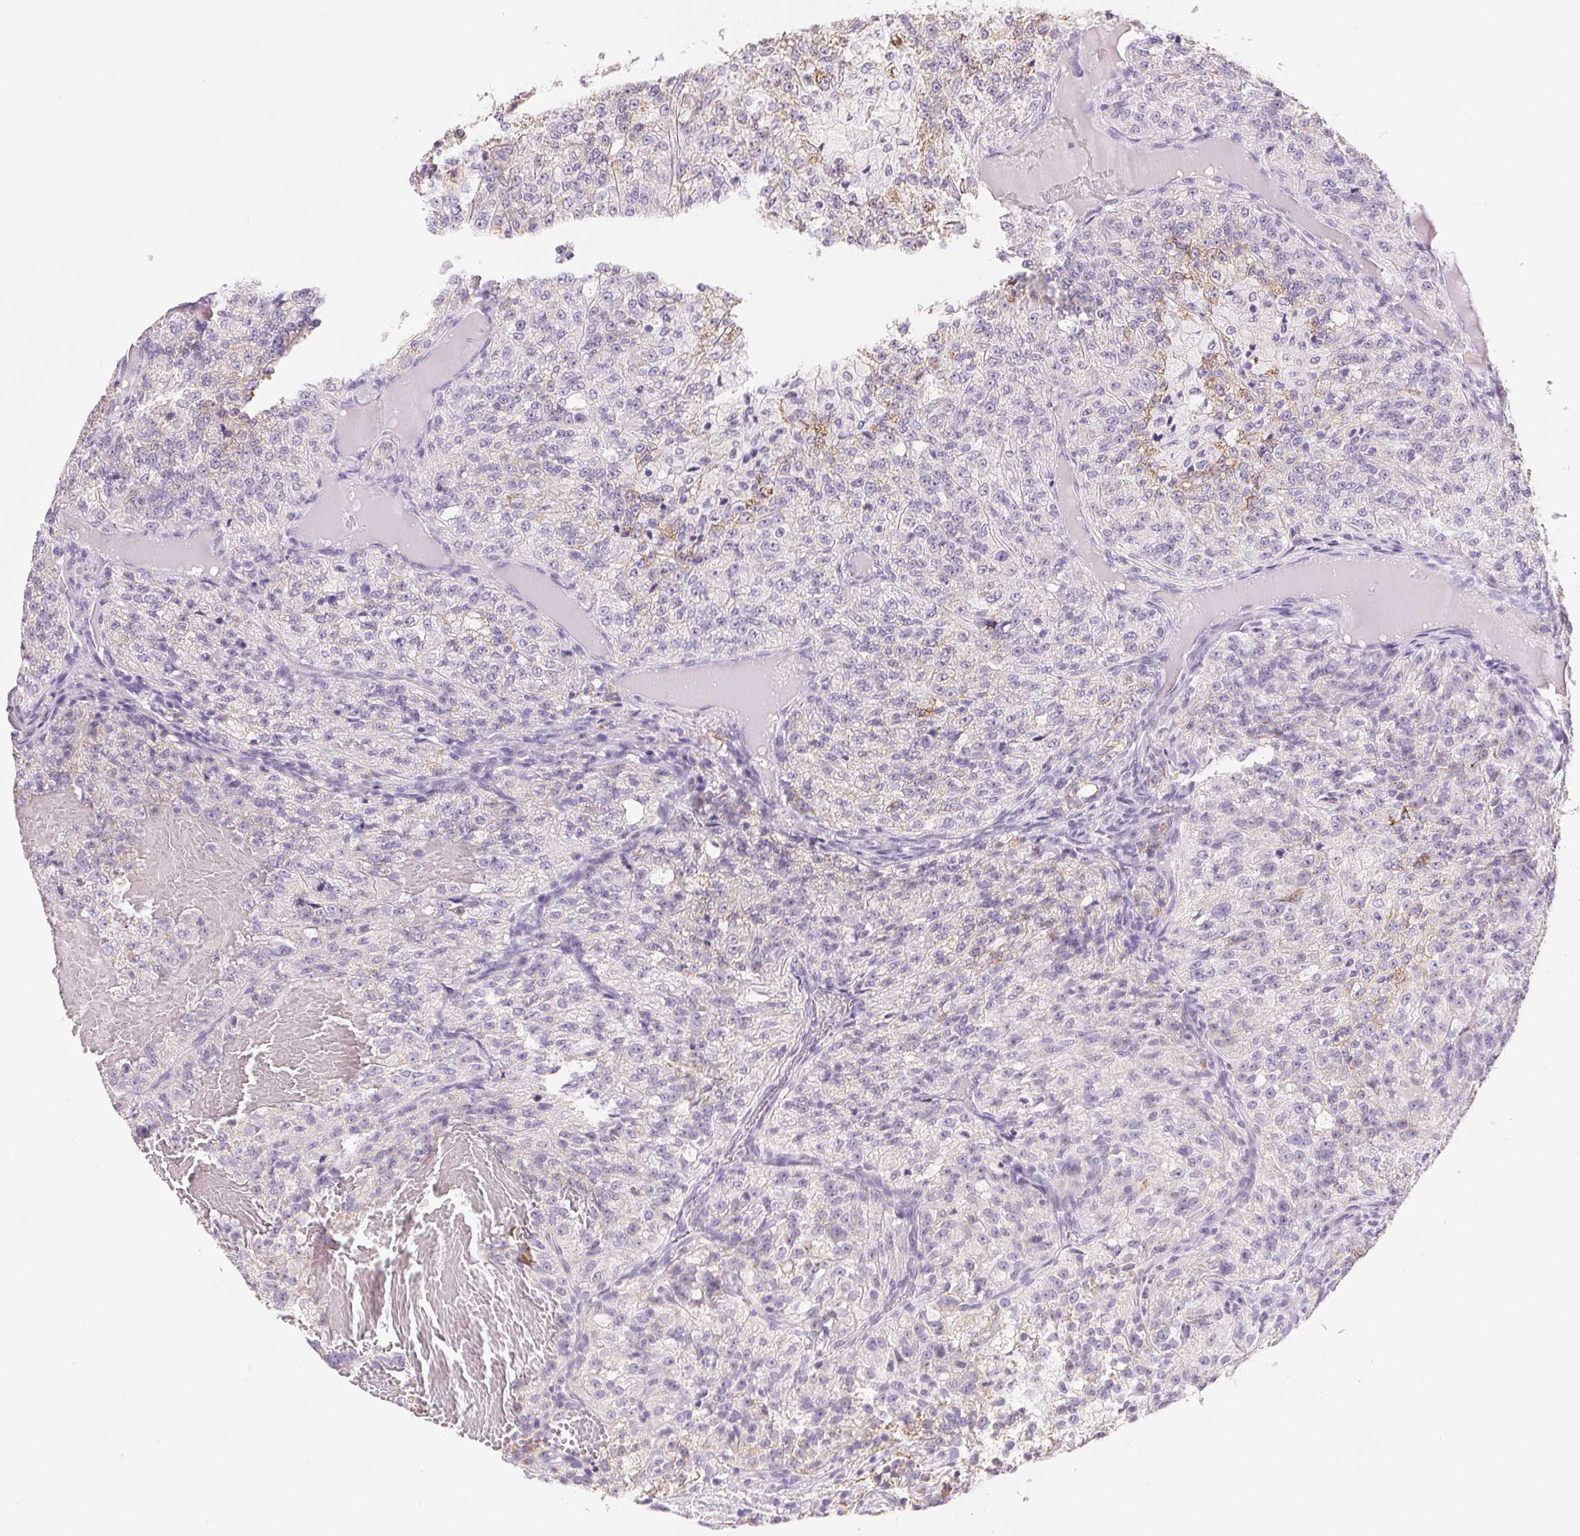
{"staining": {"intensity": "moderate", "quantity": "<25%", "location": "cytoplasmic/membranous"}, "tissue": "renal cancer", "cell_type": "Tumor cells", "image_type": "cancer", "snomed": [{"axis": "morphology", "description": "Adenocarcinoma, NOS"}, {"axis": "topography", "description": "Kidney"}], "caption": "A brown stain labels moderate cytoplasmic/membranous staining of a protein in adenocarcinoma (renal) tumor cells. Using DAB (brown) and hematoxylin (blue) stains, captured at high magnification using brightfield microscopy.", "gene": "CYP11B1", "patient": {"sex": "female", "age": 63}}